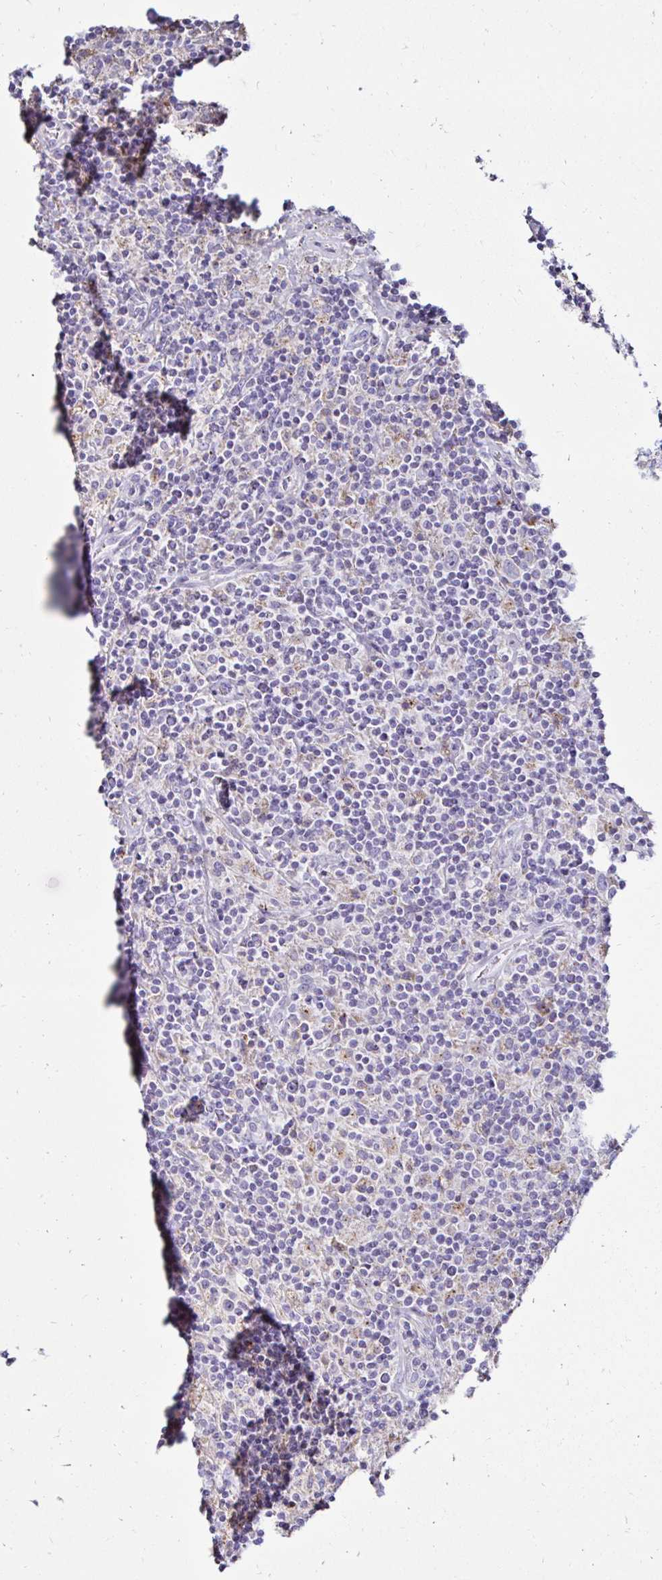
{"staining": {"intensity": "negative", "quantity": "none", "location": "none"}, "tissue": "lymphoma", "cell_type": "Tumor cells", "image_type": "cancer", "snomed": [{"axis": "morphology", "description": "Hodgkin's disease, NOS"}, {"axis": "topography", "description": "Lymph node"}], "caption": "Hodgkin's disease was stained to show a protein in brown. There is no significant expression in tumor cells.", "gene": "GALNS", "patient": {"sex": "male", "age": 70}}